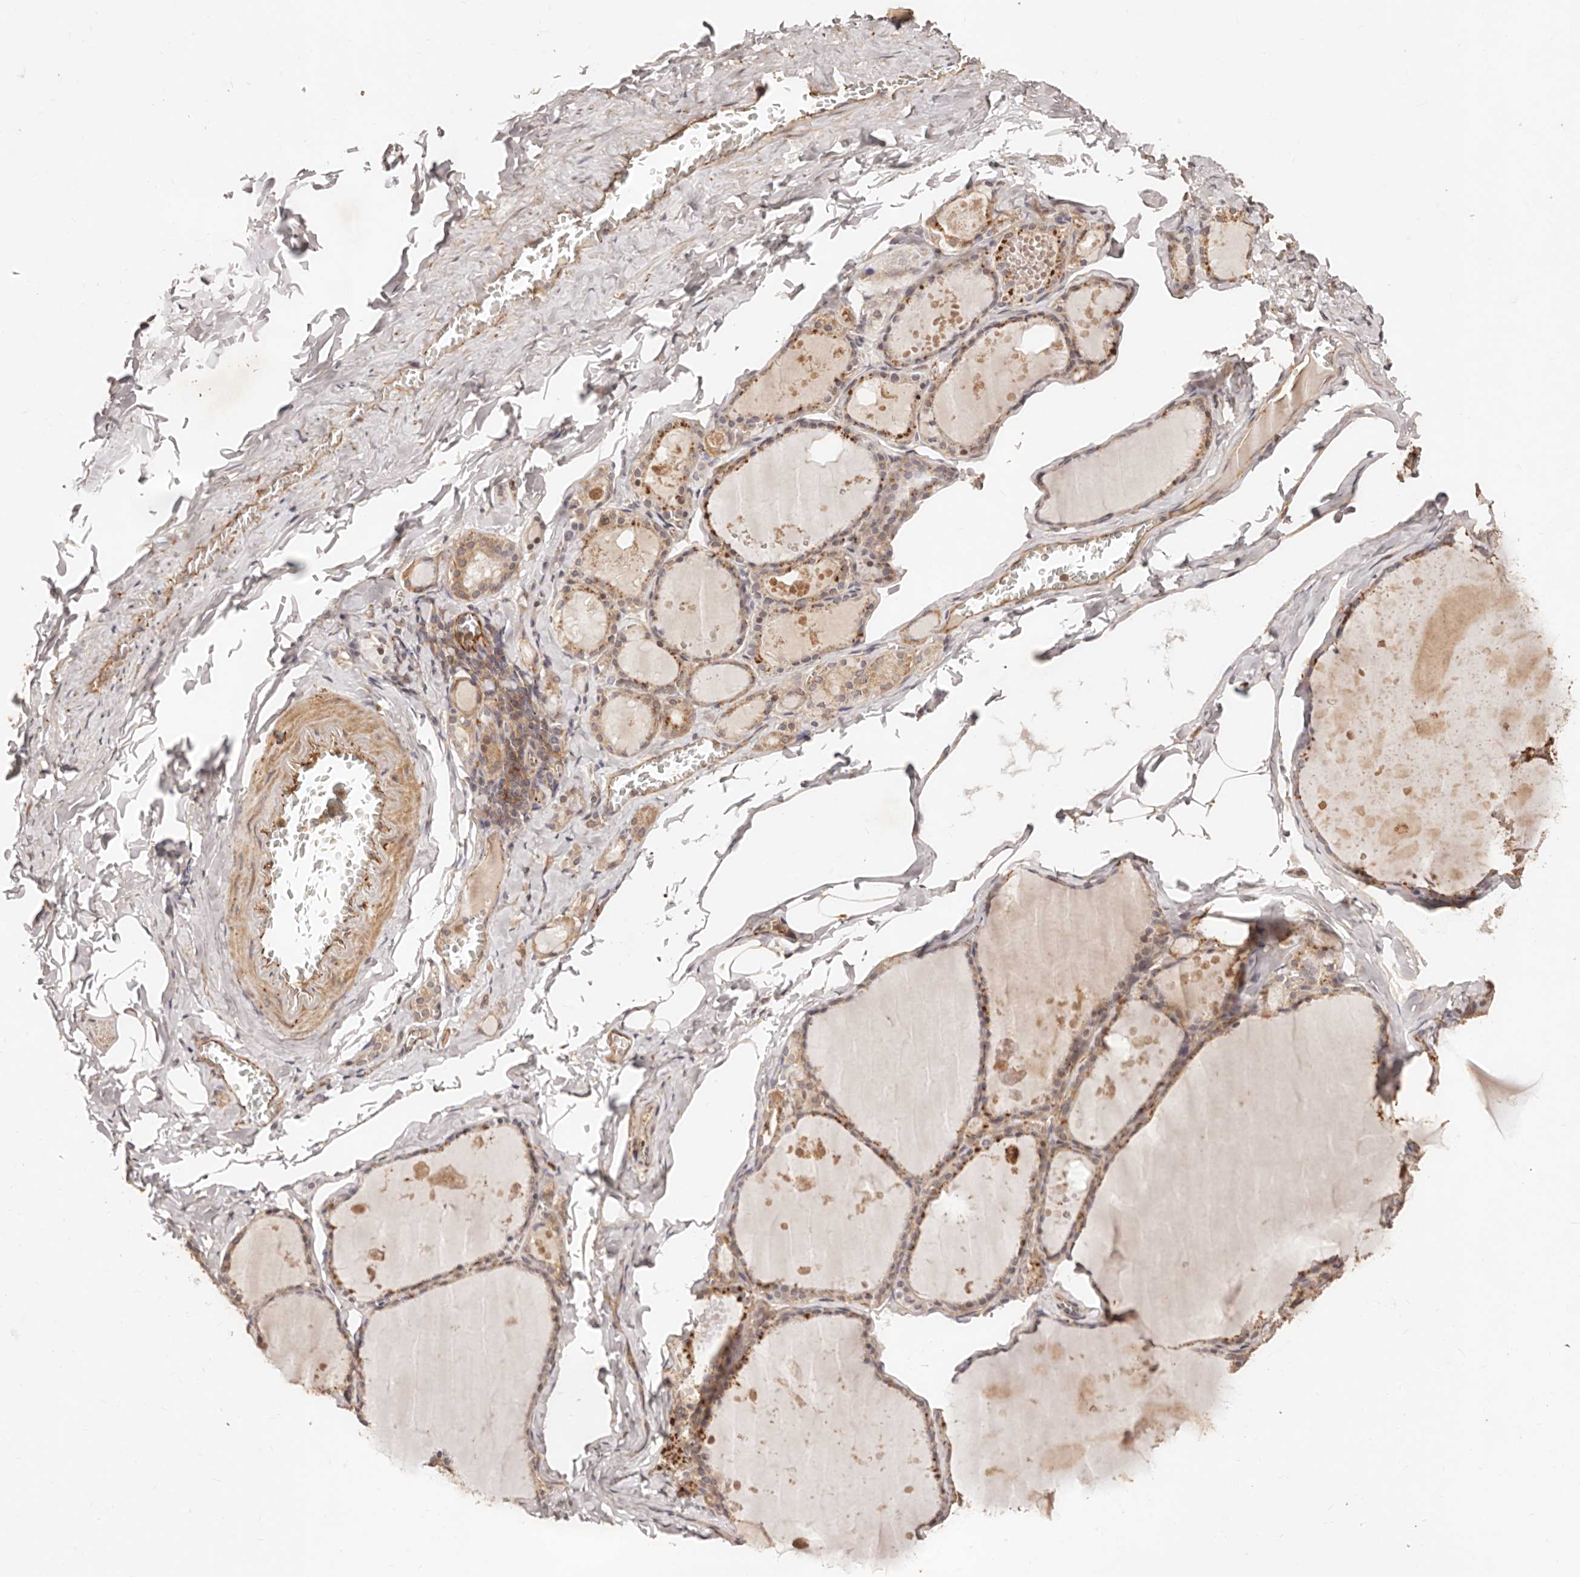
{"staining": {"intensity": "moderate", "quantity": "25%-75%", "location": "cytoplasmic/membranous"}, "tissue": "thyroid gland", "cell_type": "Glandular cells", "image_type": "normal", "snomed": [{"axis": "morphology", "description": "Normal tissue, NOS"}, {"axis": "topography", "description": "Thyroid gland"}], "caption": "Human thyroid gland stained with a brown dye demonstrates moderate cytoplasmic/membranous positive staining in approximately 25%-75% of glandular cells.", "gene": "CCL14", "patient": {"sex": "male", "age": 56}}